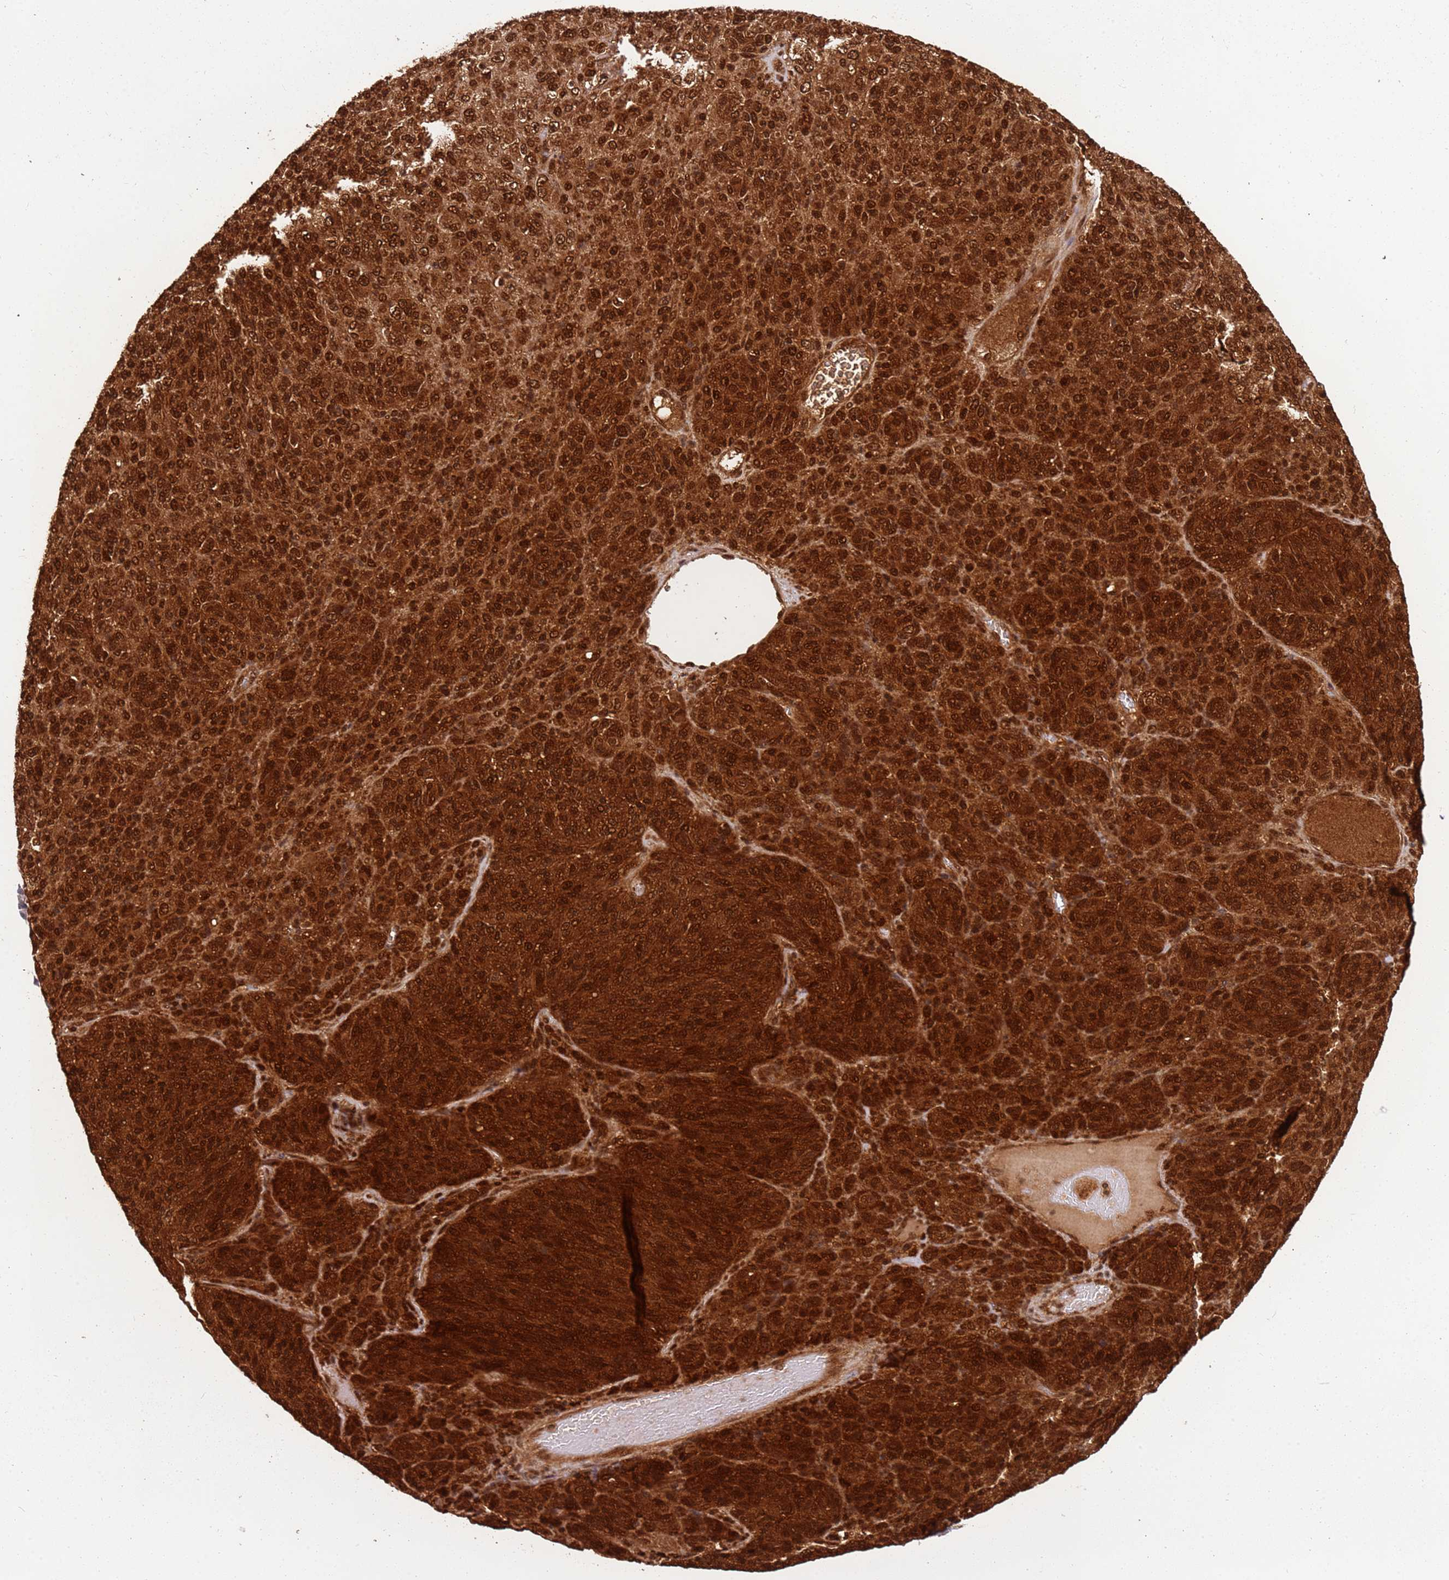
{"staining": {"intensity": "strong", "quantity": ">75%", "location": "cytoplasmic/membranous,nuclear"}, "tissue": "melanoma", "cell_type": "Tumor cells", "image_type": "cancer", "snomed": [{"axis": "morphology", "description": "Malignant melanoma, Metastatic site"}, {"axis": "topography", "description": "Brain"}], "caption": "The image demonstrates staining of melanoma, revealing strong cytoplasmic/membranous and nuclear protein positivity (brown color) within tumor cells.", "gene": "PGLS", "patient": {"sex": "female", "age": 56}}